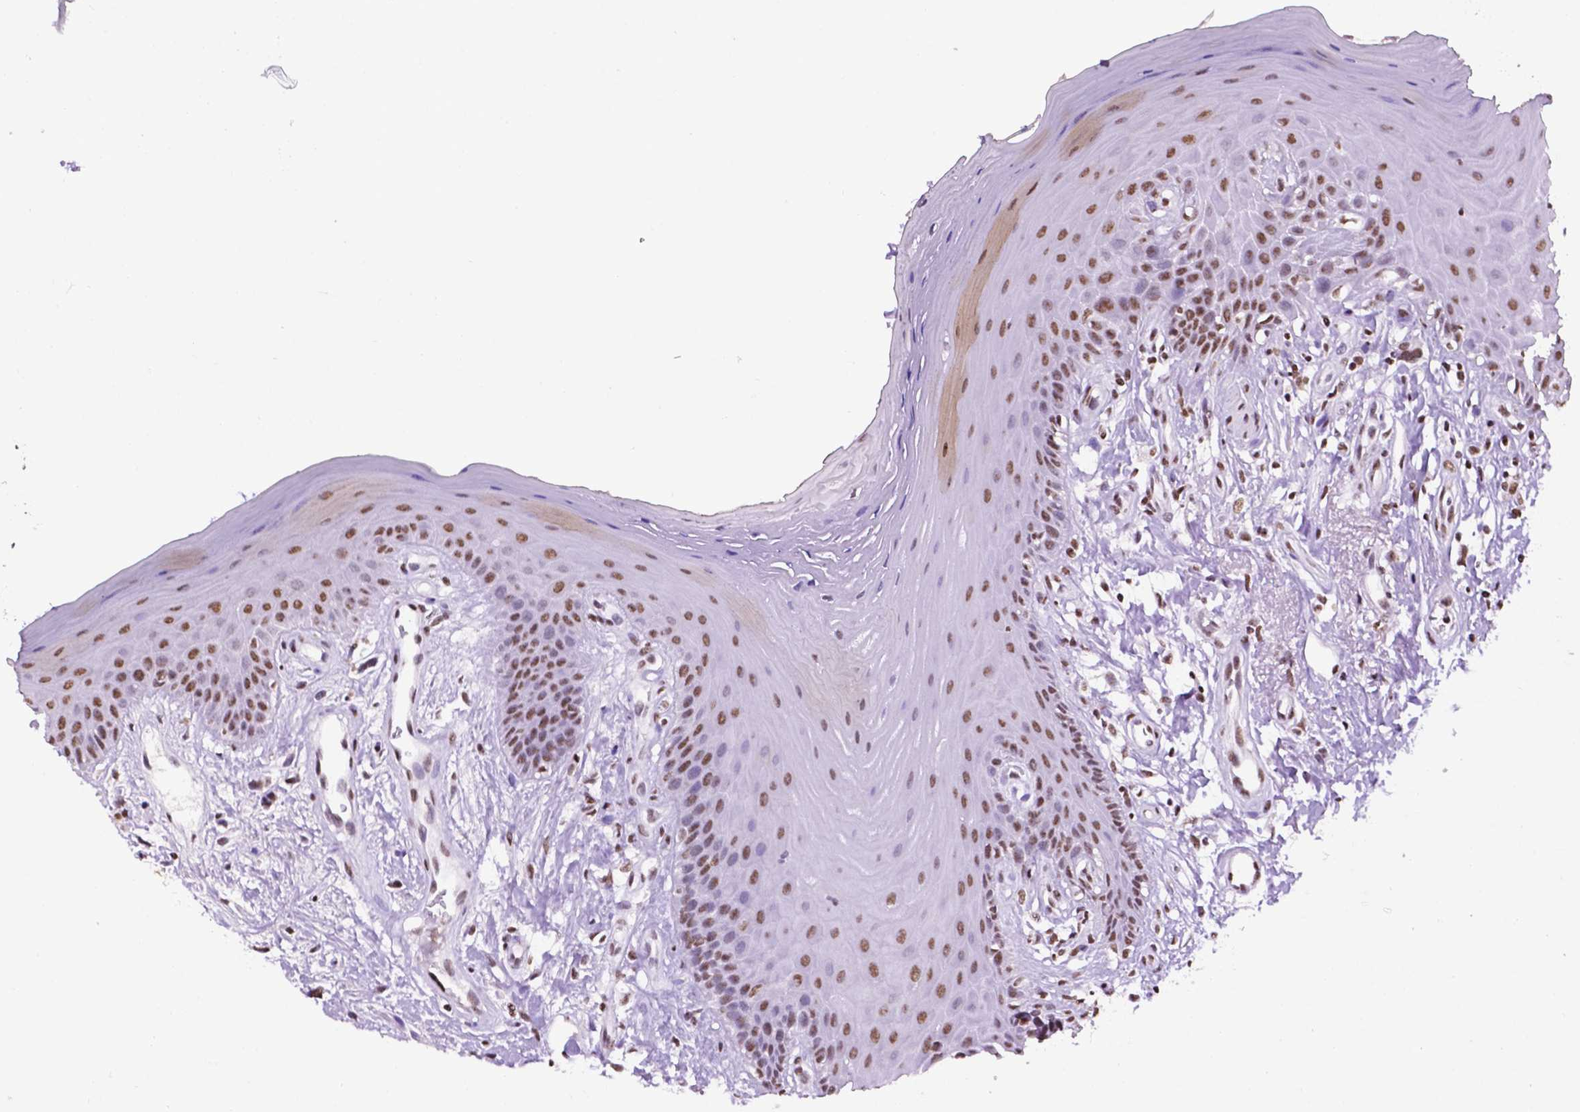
{"staining": {"intensity": "moderate", "quantity": ">75%", "location": "nuclear"}, "tissue": "oral mucosa", "cell_type": "Squamous epithelial cells", "image_type": "normal", "snomed": [{"axis": "morphology", "description": "Normal tissue, NOS"}, {"axis": "morphology", "description": "Normal morphology"}, {"axis": "topography", "description": "Oral tissue"}], "caption": "Immunohistochemical staining of unremarkable oral mucosa displays medium levels of moderate nuclear expression in about >75% of squamous epithelial cells.", "gene": "CCAR2", "patient": {"sex": "female", "age": 76}}